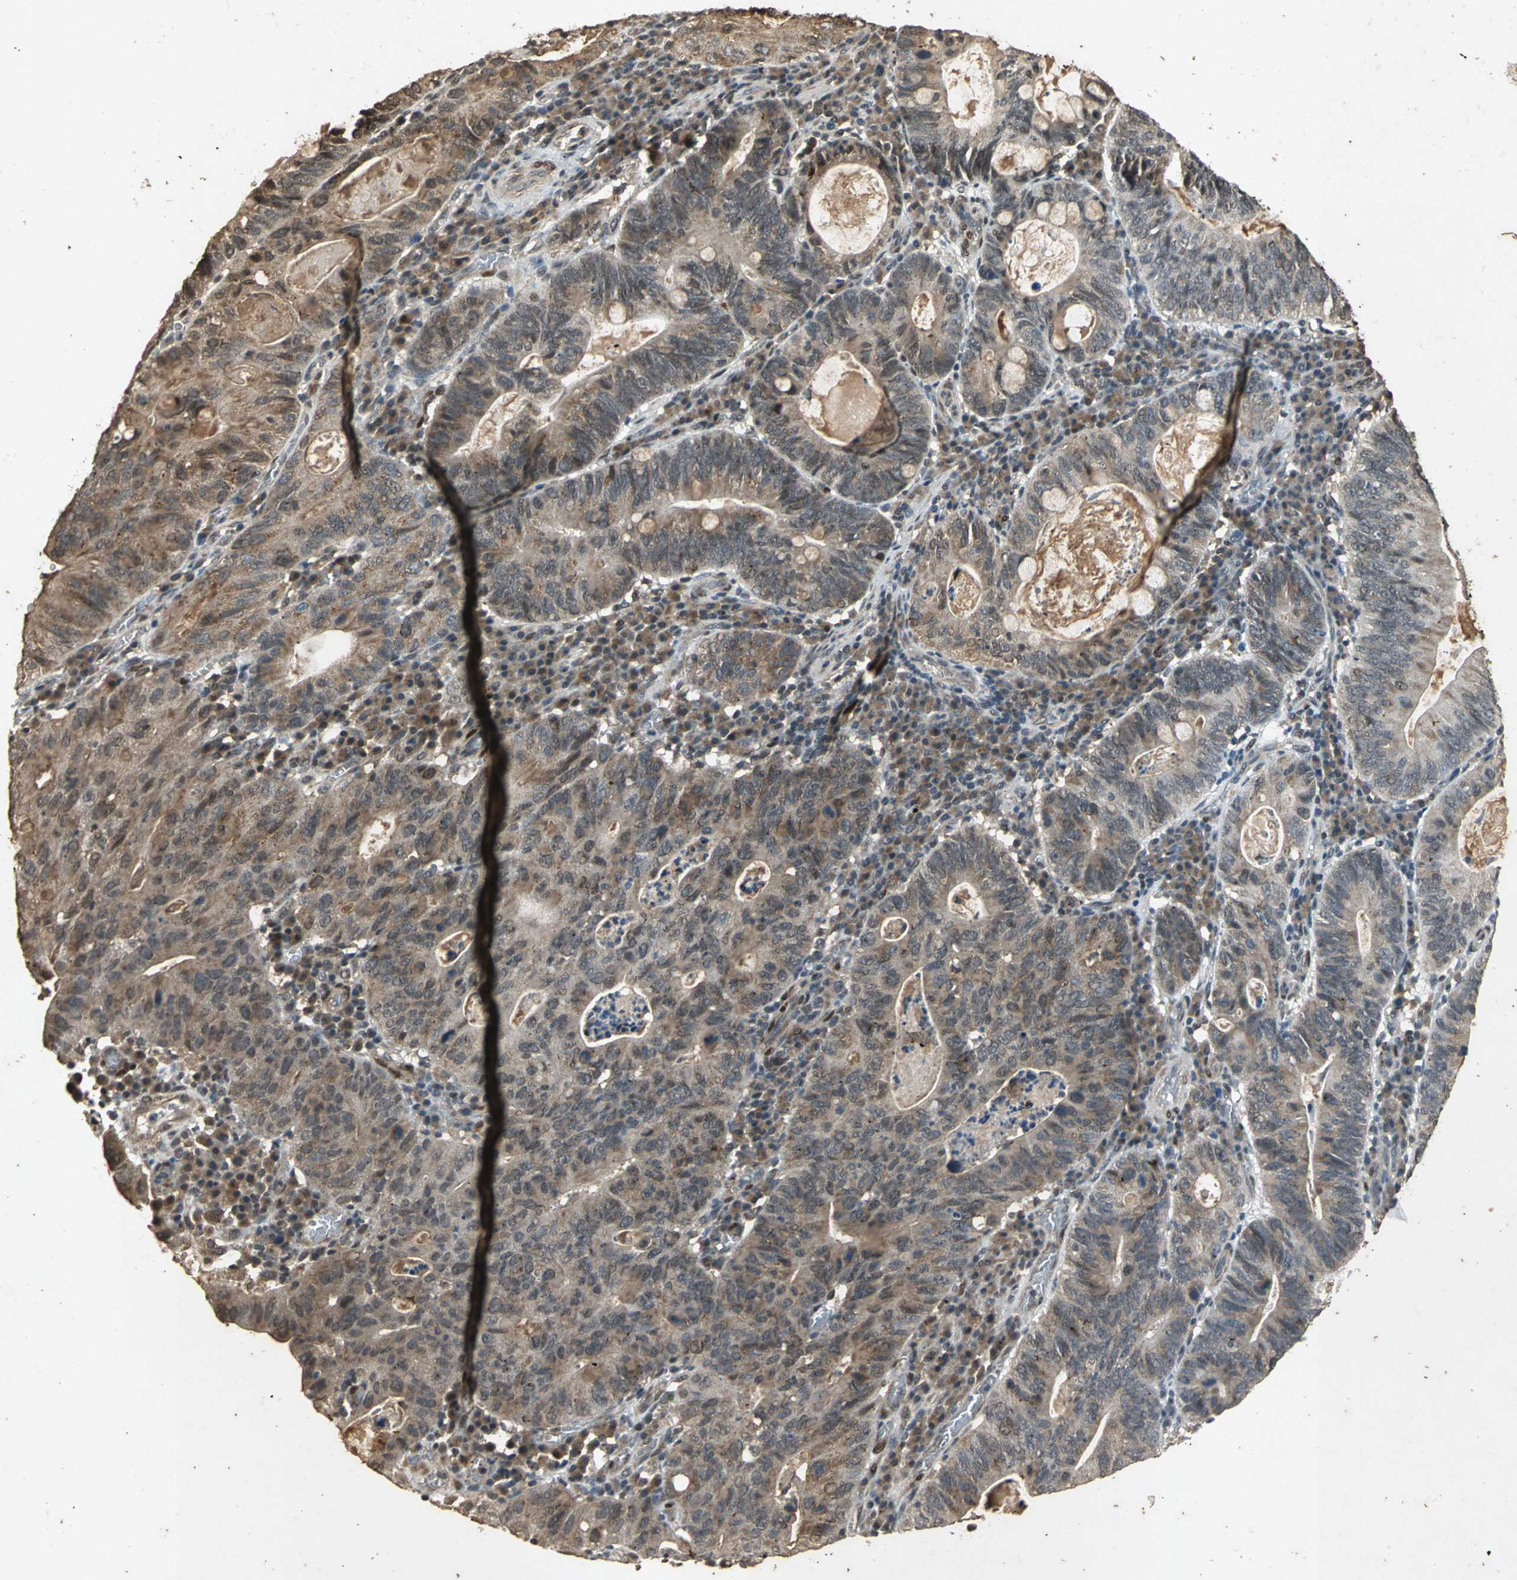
{"staining": {"intensity": "moderate", "quantity": ">75%", "location": "cytoplasmic/membranous"}, "tissue": "stomach cancer", "cell_type": "Tumor cells", "image_type": "cancer", "snomed": [{"axis": "morphology", "description": "Adenocarcinoma, NOS"}, {"axis": "topography", "description": "Stomach"}], "caption": "Immunohistochemical staining of human adenocarcinoma (stomach) demonstrates medium levels of moderate cytoplasmic/membranous staining in approximately >75% of tumor cells.", "gene": "NOTCH3", "patient": {"sex": "male", "age": 59}}